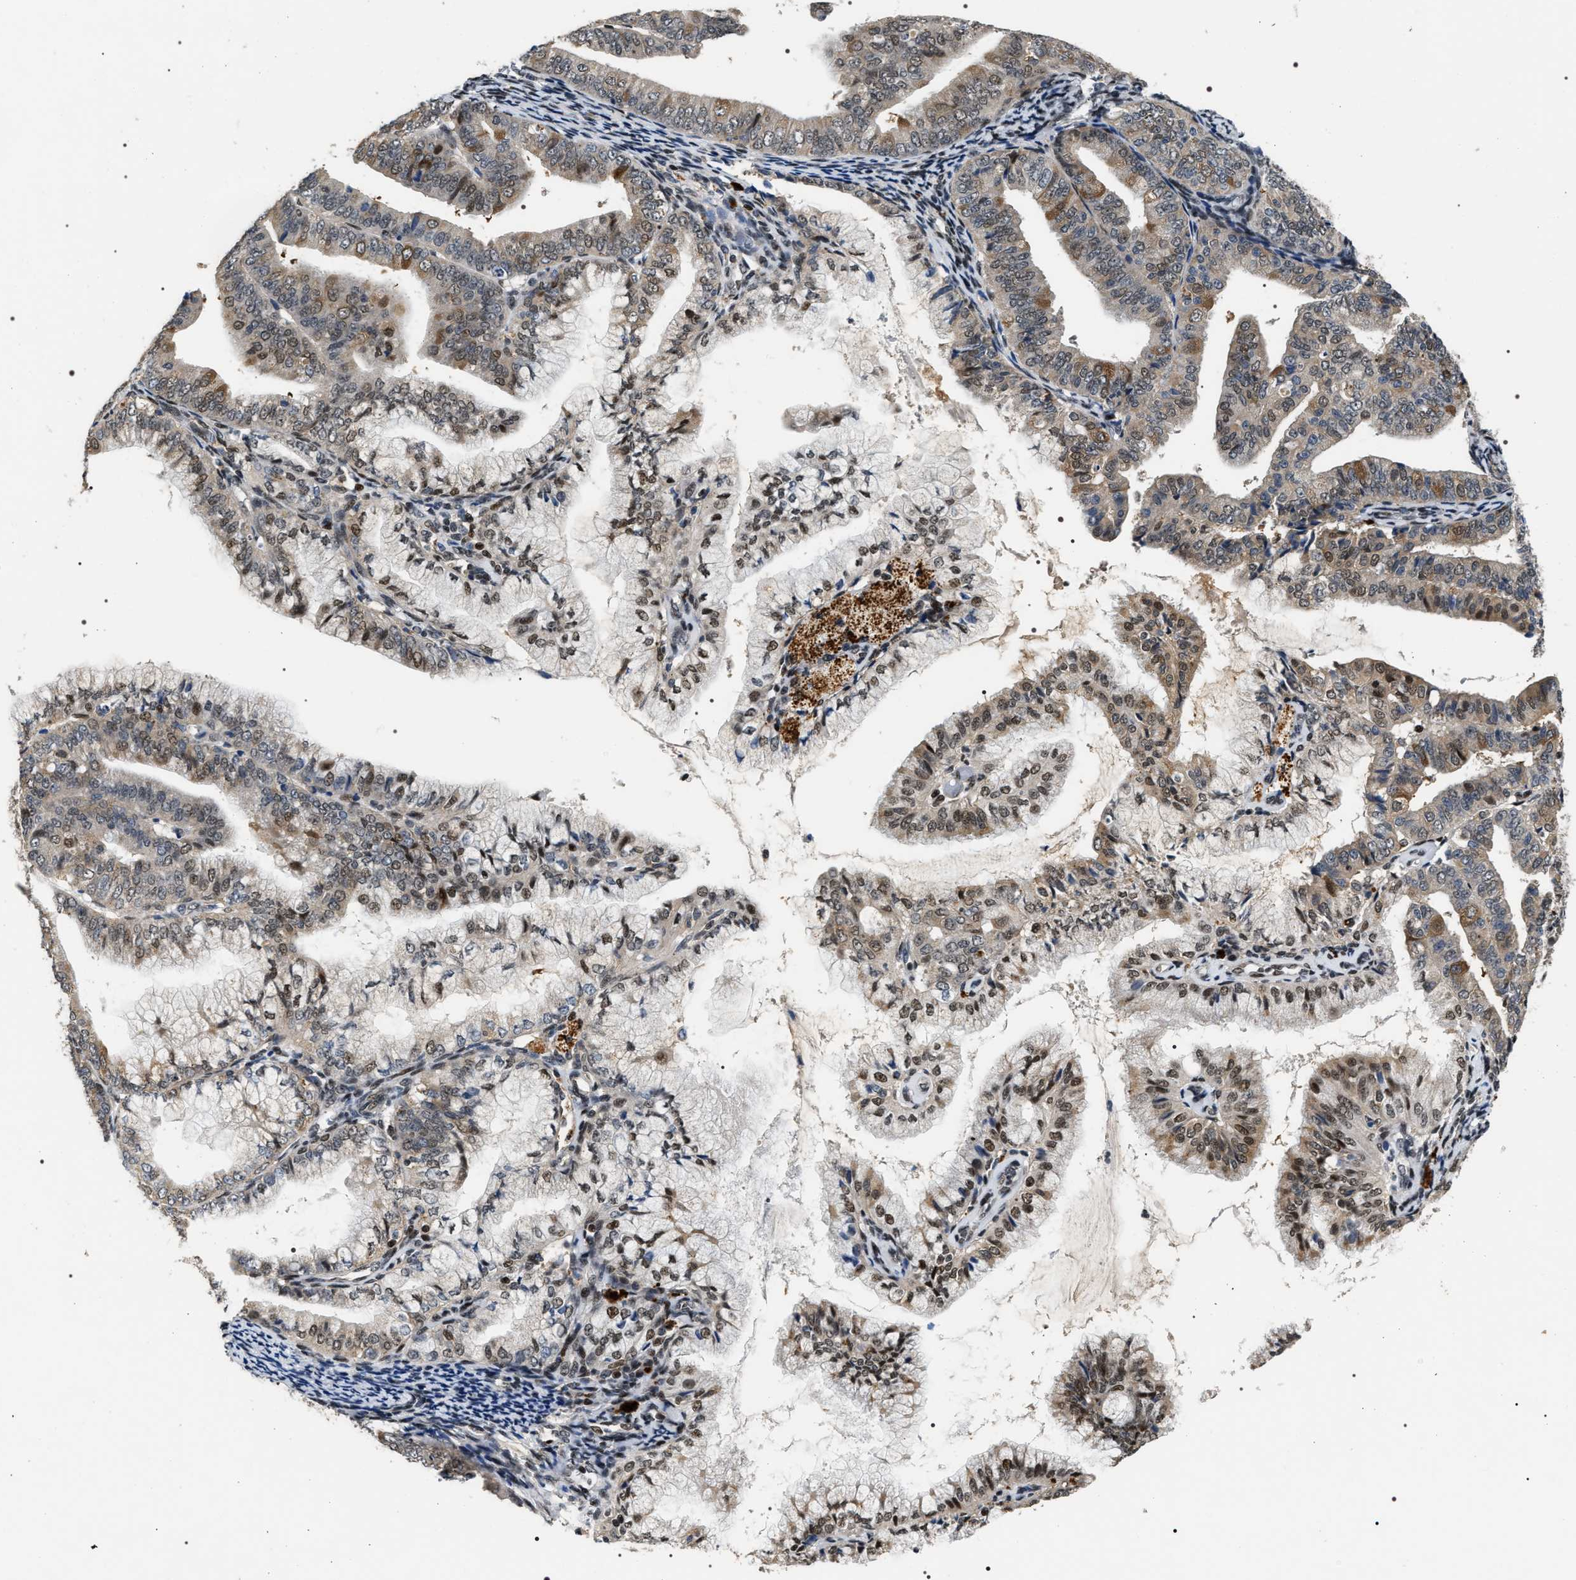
{"staining": {"intensity": "moderate", "quantity": "25%-75%", "location": "cytoplasmic/membranous,nuclear"}, "tissue": "endometrial cancer", "cell_type": "Tumor cells", "image_type": "cancer", "snomed": [{"axis": "morphology", "description": "Adenocarcinoma, NOS"}, {"axis": "topography", "description": "Endometrium"}], "caption": "Immunohistochemical staining of adenocarcinoma (endometrial) shows medium levels of moderate cytoplasmic/membranous and nuclear expression in about 25%-75% of tumor cells.", "gene": "C7orf25", "patient": {"sex": "female", "age": 63}}